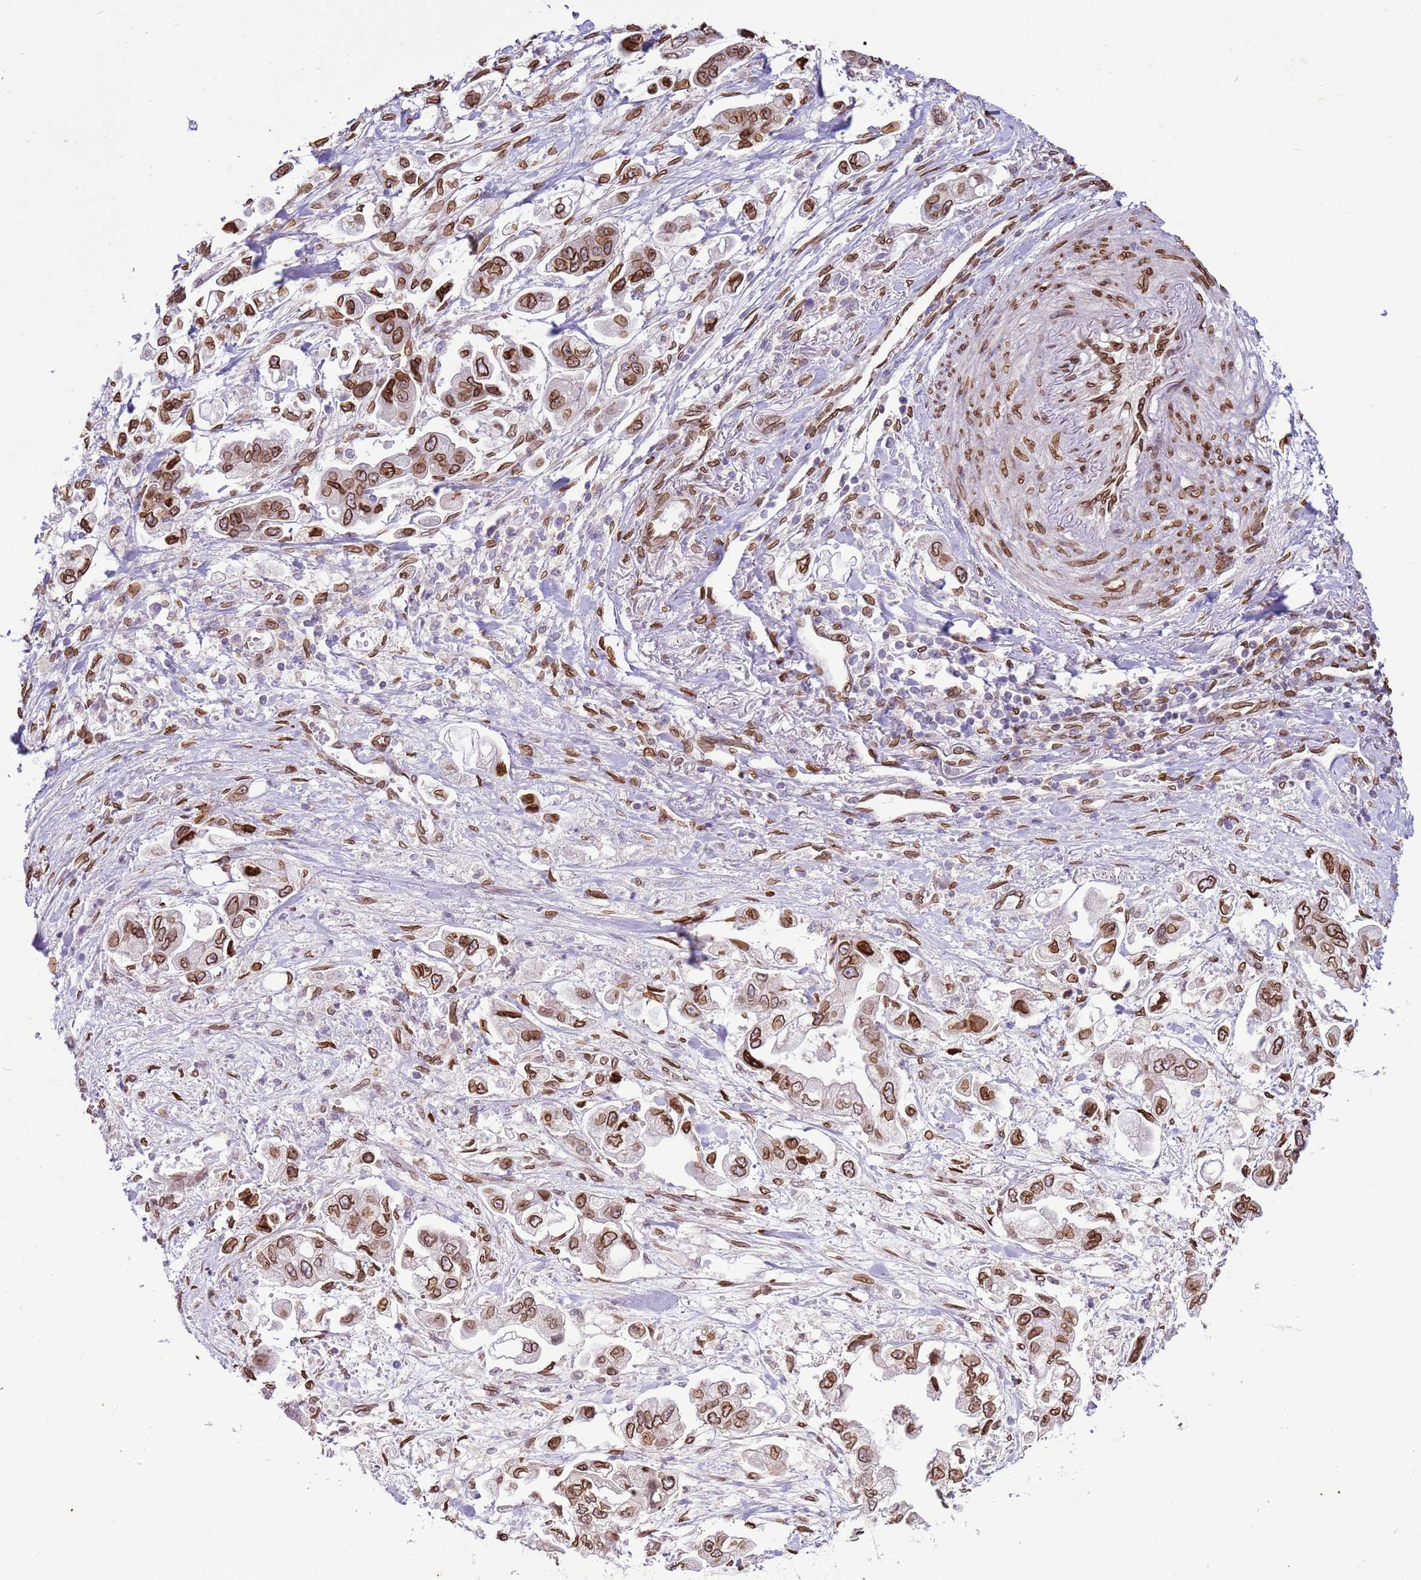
{"staining": {"intensity": "strong", "quantity": ">75%", "location": "cytoplasmic/membranous,nuclear"}, "tissue": "stomach cancer", "cell_type": "Tumor cells", "image_type": "cancer", "snomed": [{"axis": "morphology", "description": "Adenocarcinoma, NOS"}, {"axis": "topography", "description": "Stomach"}], "caption": "Human stomach cancer (adenocarcinoma) stained with a protein marker shows strong staining in tumor cells.", "gene": "TMEM47", "patient": {"sex": "male", "age": 62}}